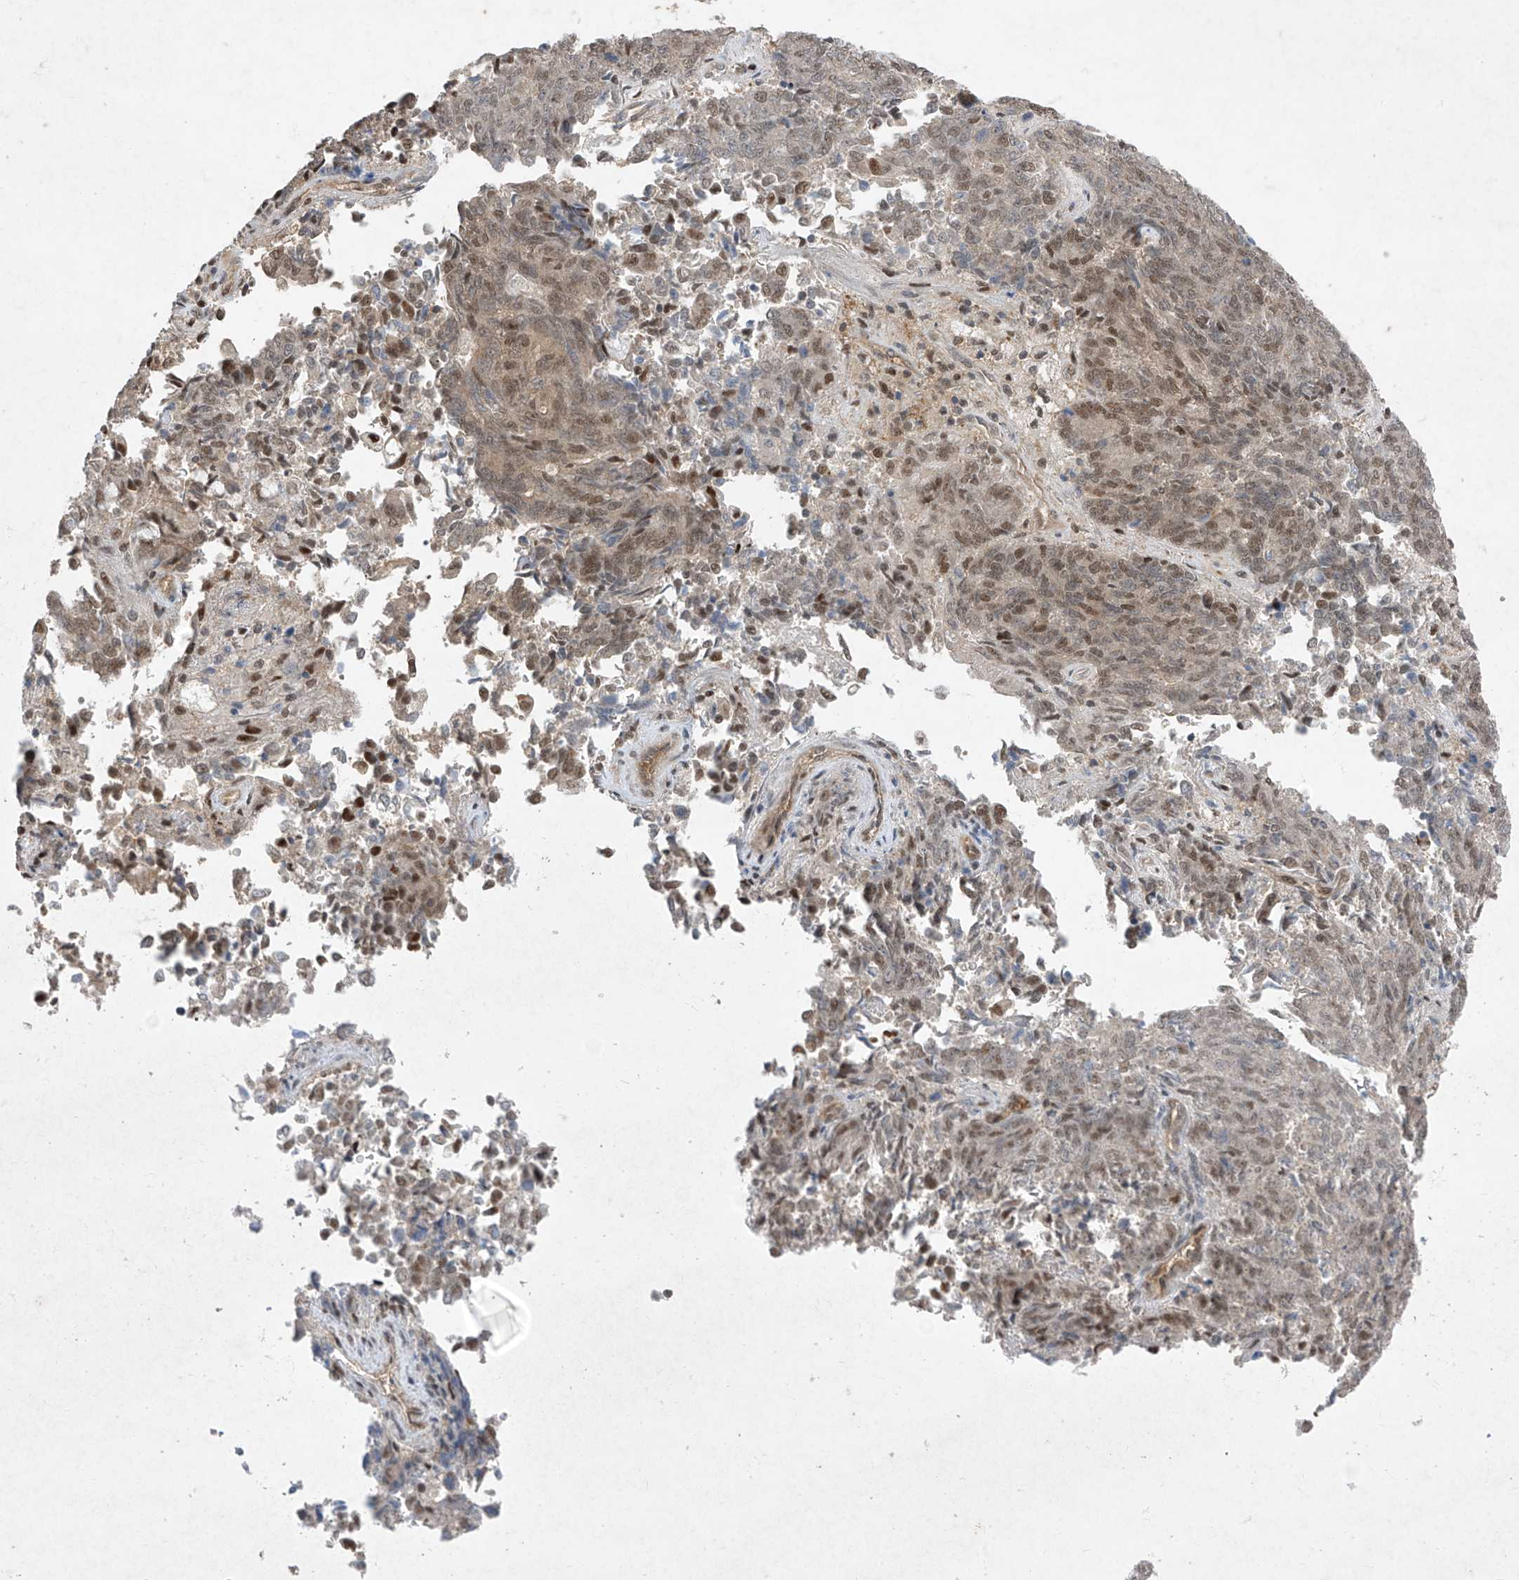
{"staining": {"intensity": "moderate", "quantity": "25%-75%", "location": "nuclear"}, "tissue": "endometrial cancer", "cell_type": "Tumor cells", "image_type": "cancer", "snomed": [{"axis": "morphology", "description": "Adenocarcinoma, NOS"}, {"axis": "topography", "description": "Endometrium"}], "caption": "A high-resolution image shows immunohistochemistry (IHC) staining of endometrial adenocarcinoma, which displays moderate nuclear staining in approximately 25%-75% of tumor cells. (Stains: DAB (3,3'-diaminobenzidine) in brown, nuclei in blue, Microscopy: brightfield microscopy at high magnification).", "gene": "ZNF358", "patient": {"sex": "female", "age": 80}}